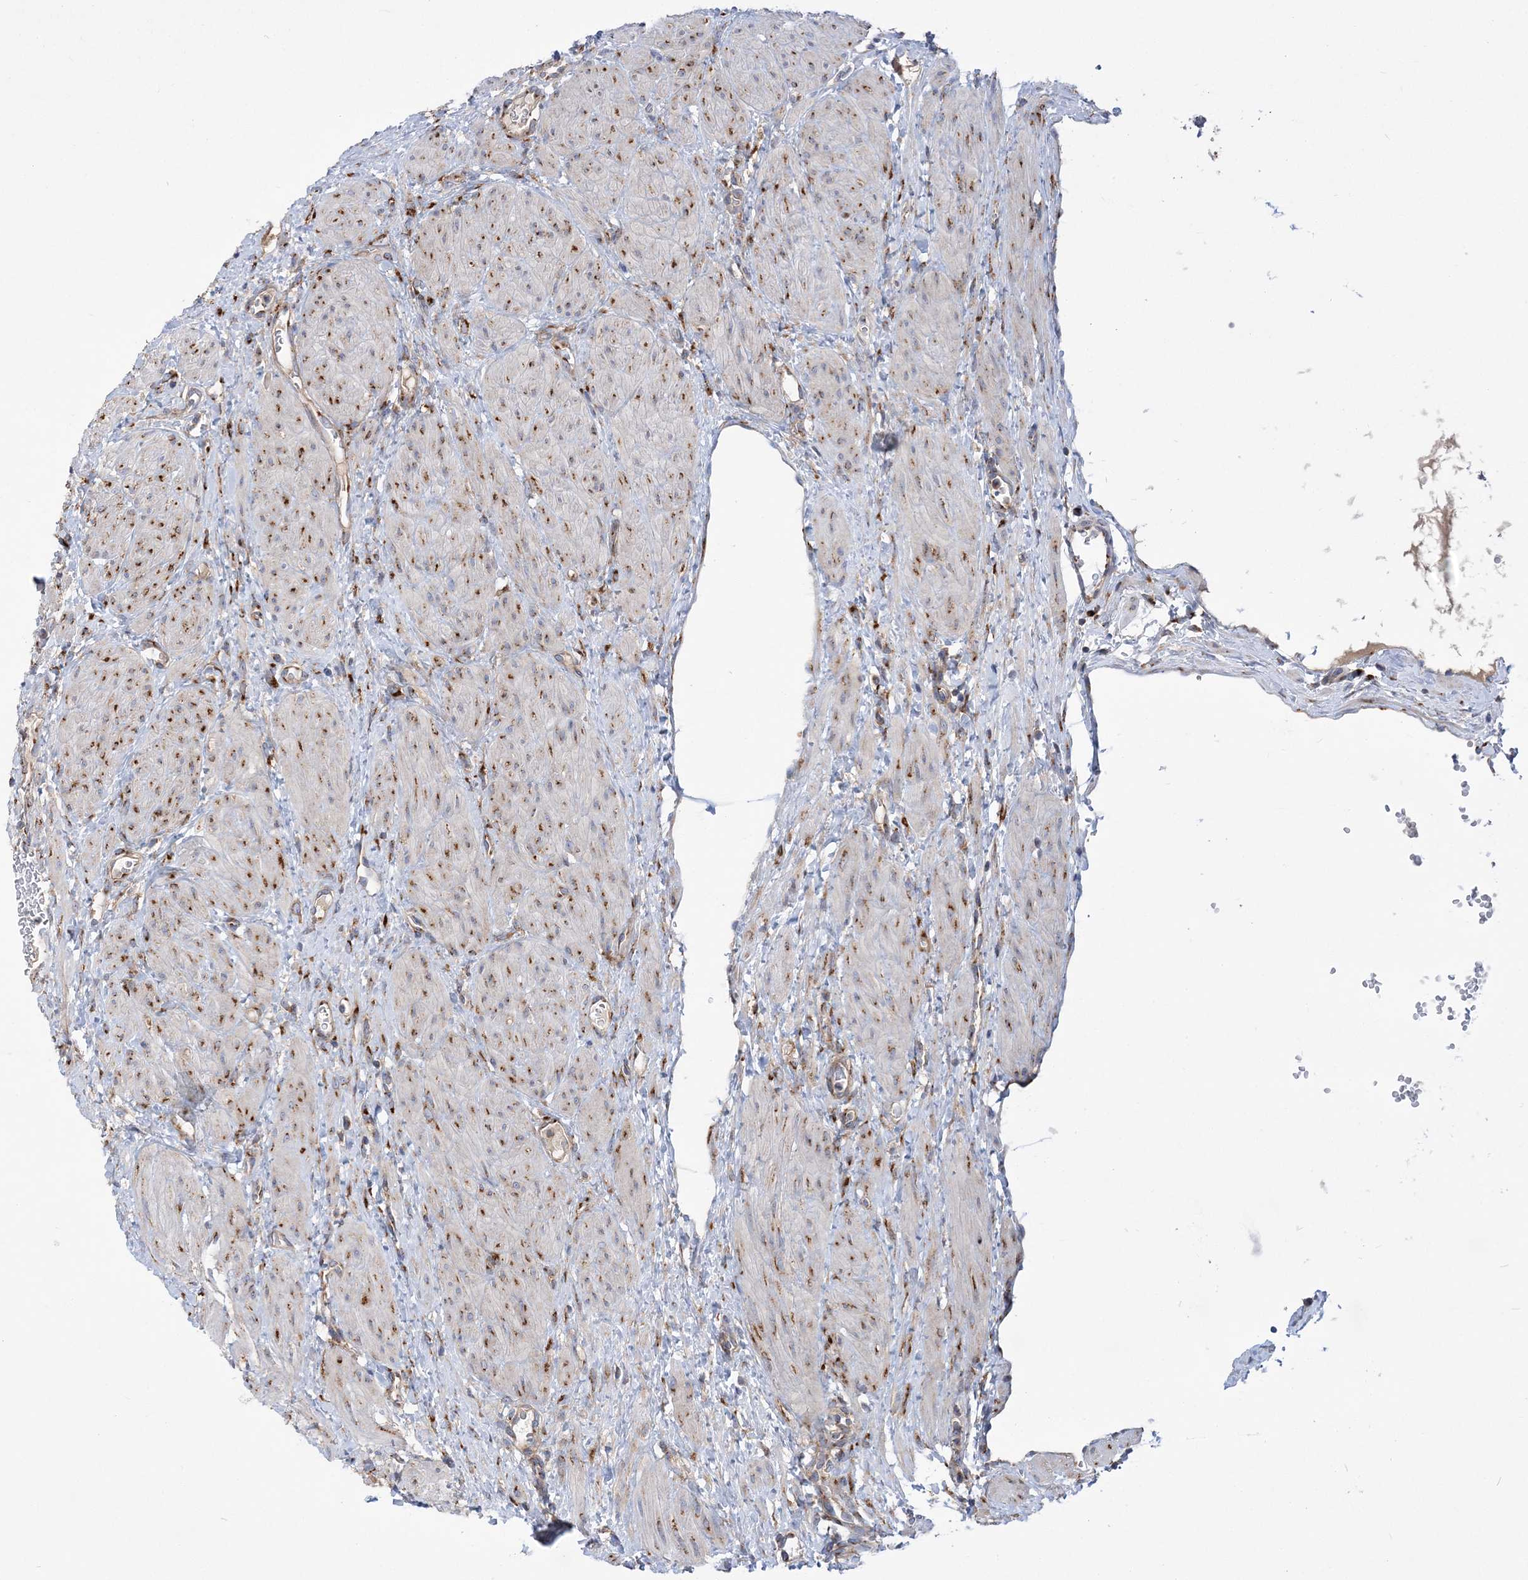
{"staining": {"intensity": "negative", "quantity": "none", "location": "none"}, "tissue": "ovary", "cell_type": "Ovarian stroma cells", "image_type": "normal", "snomed": [{"axis": "morphology", "description": "Normal tissue, NOS"}, {"axis": "morphology", "description": "Cyst, NOS"}, {"axis": "topography", "description": "Ovary"}], "caption": "High magnification brightfield microscopy of benign ovary stained with DAB (3,3'-diaminobenzidine) (brown) and counterstained with hematoxylin (blue): ovarian stroma cells show no significant expression. (DAB immunohistochemistry (IHC), high magnification).", "gene": "COPB2", "patient": {"sex": "female", "age": 33}}